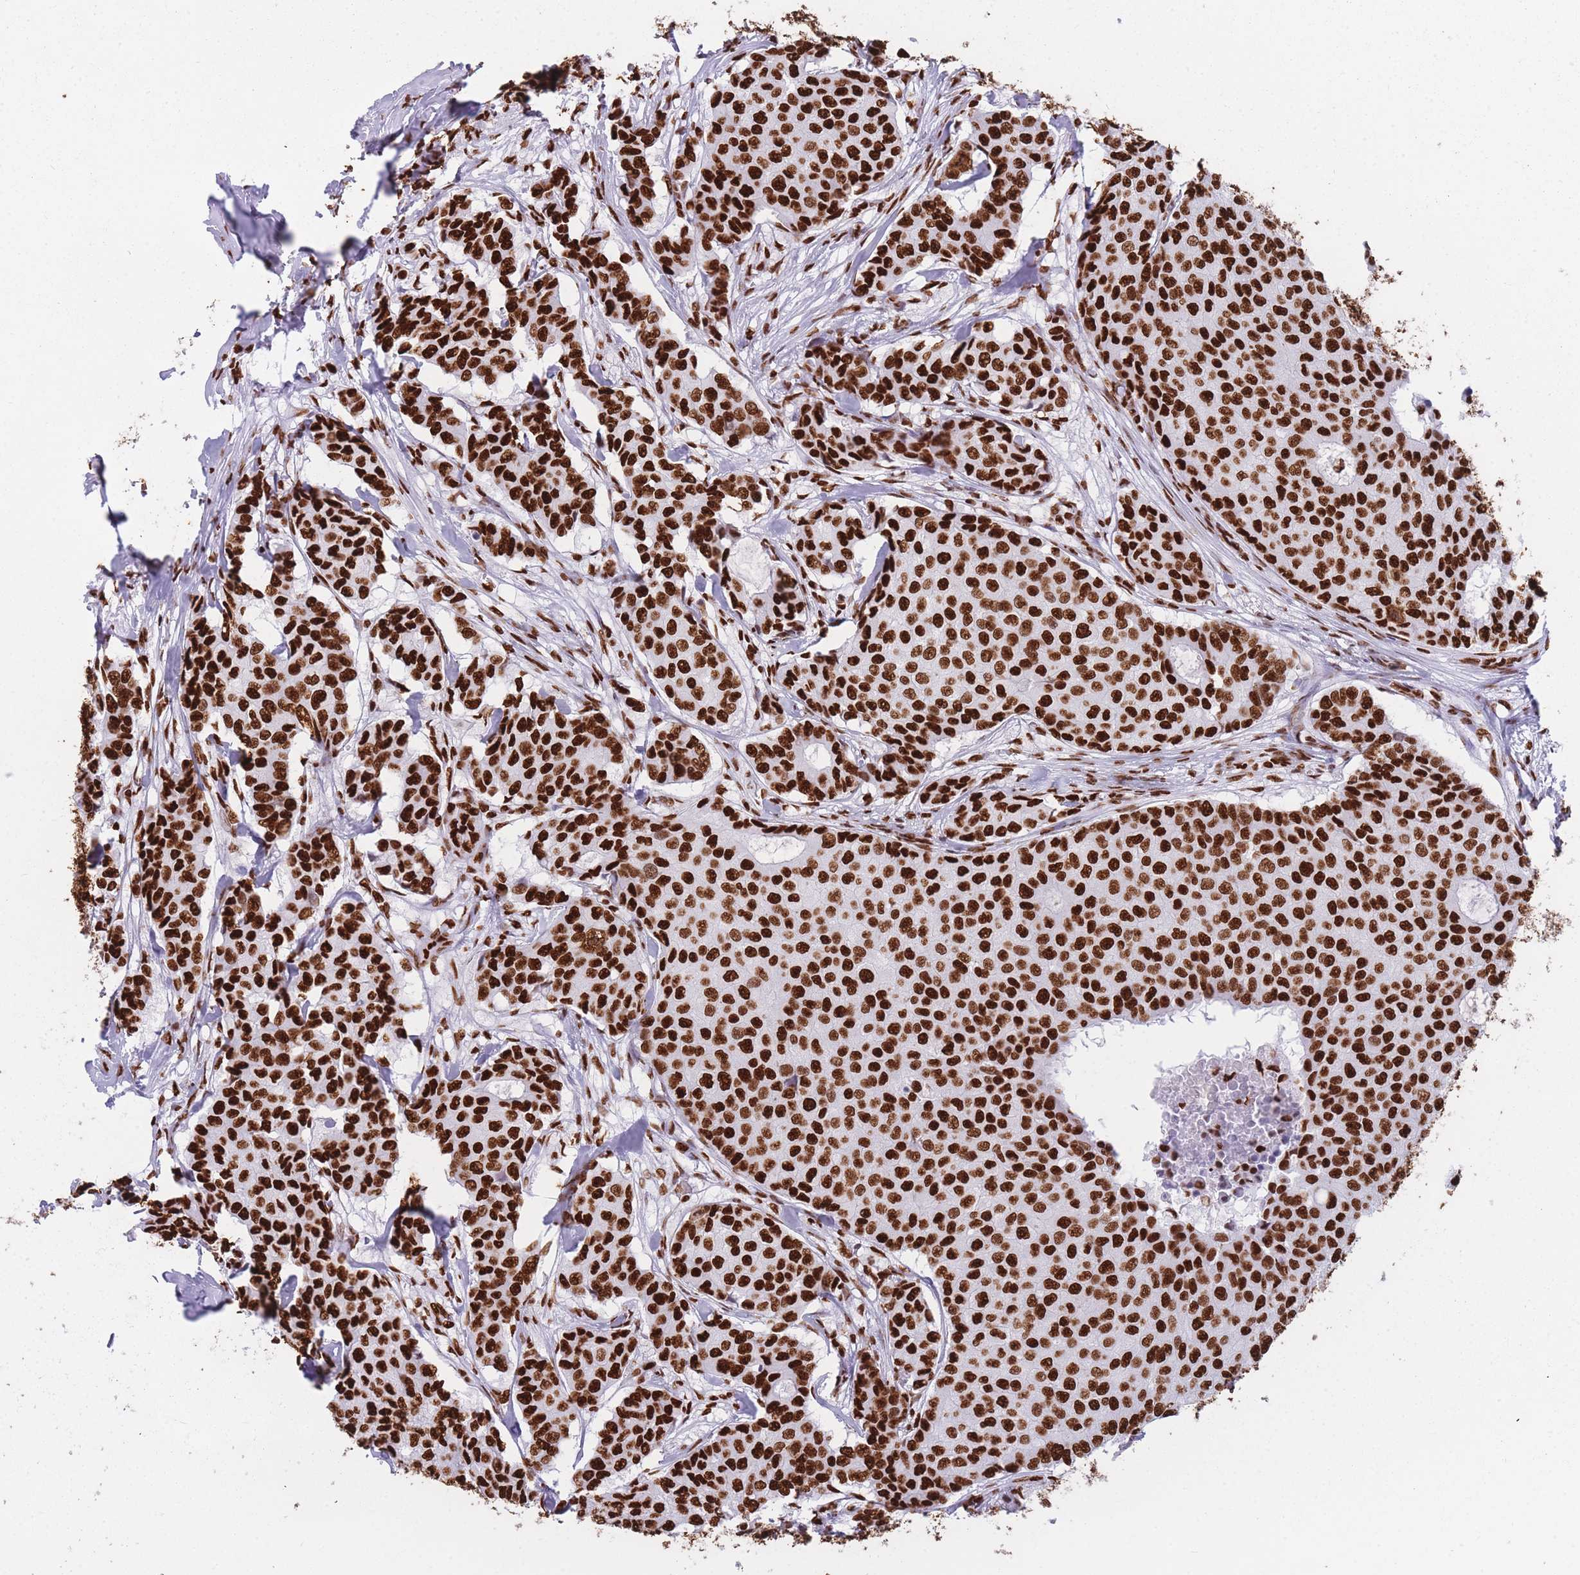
{"staining": {"intensity": "strong", "quantity": ">75%", "location": "nuclear"}, "tissue": "breast cancer", "cell_type": "Tumor cells", "image_type": "cancer", "snomed": [{"axis": "morphology", "description": "Duct carcinoma"}, {"axis": "topography", "description": "Breast"}], "caption": "Human breast intraductal carcinoma stained for a protein (brown) reveals strong nuclear positive staining in about >75% of tumor cells.", "gene": "HNRNPUL1", "patient": {"sex": "female", "age": 75}}